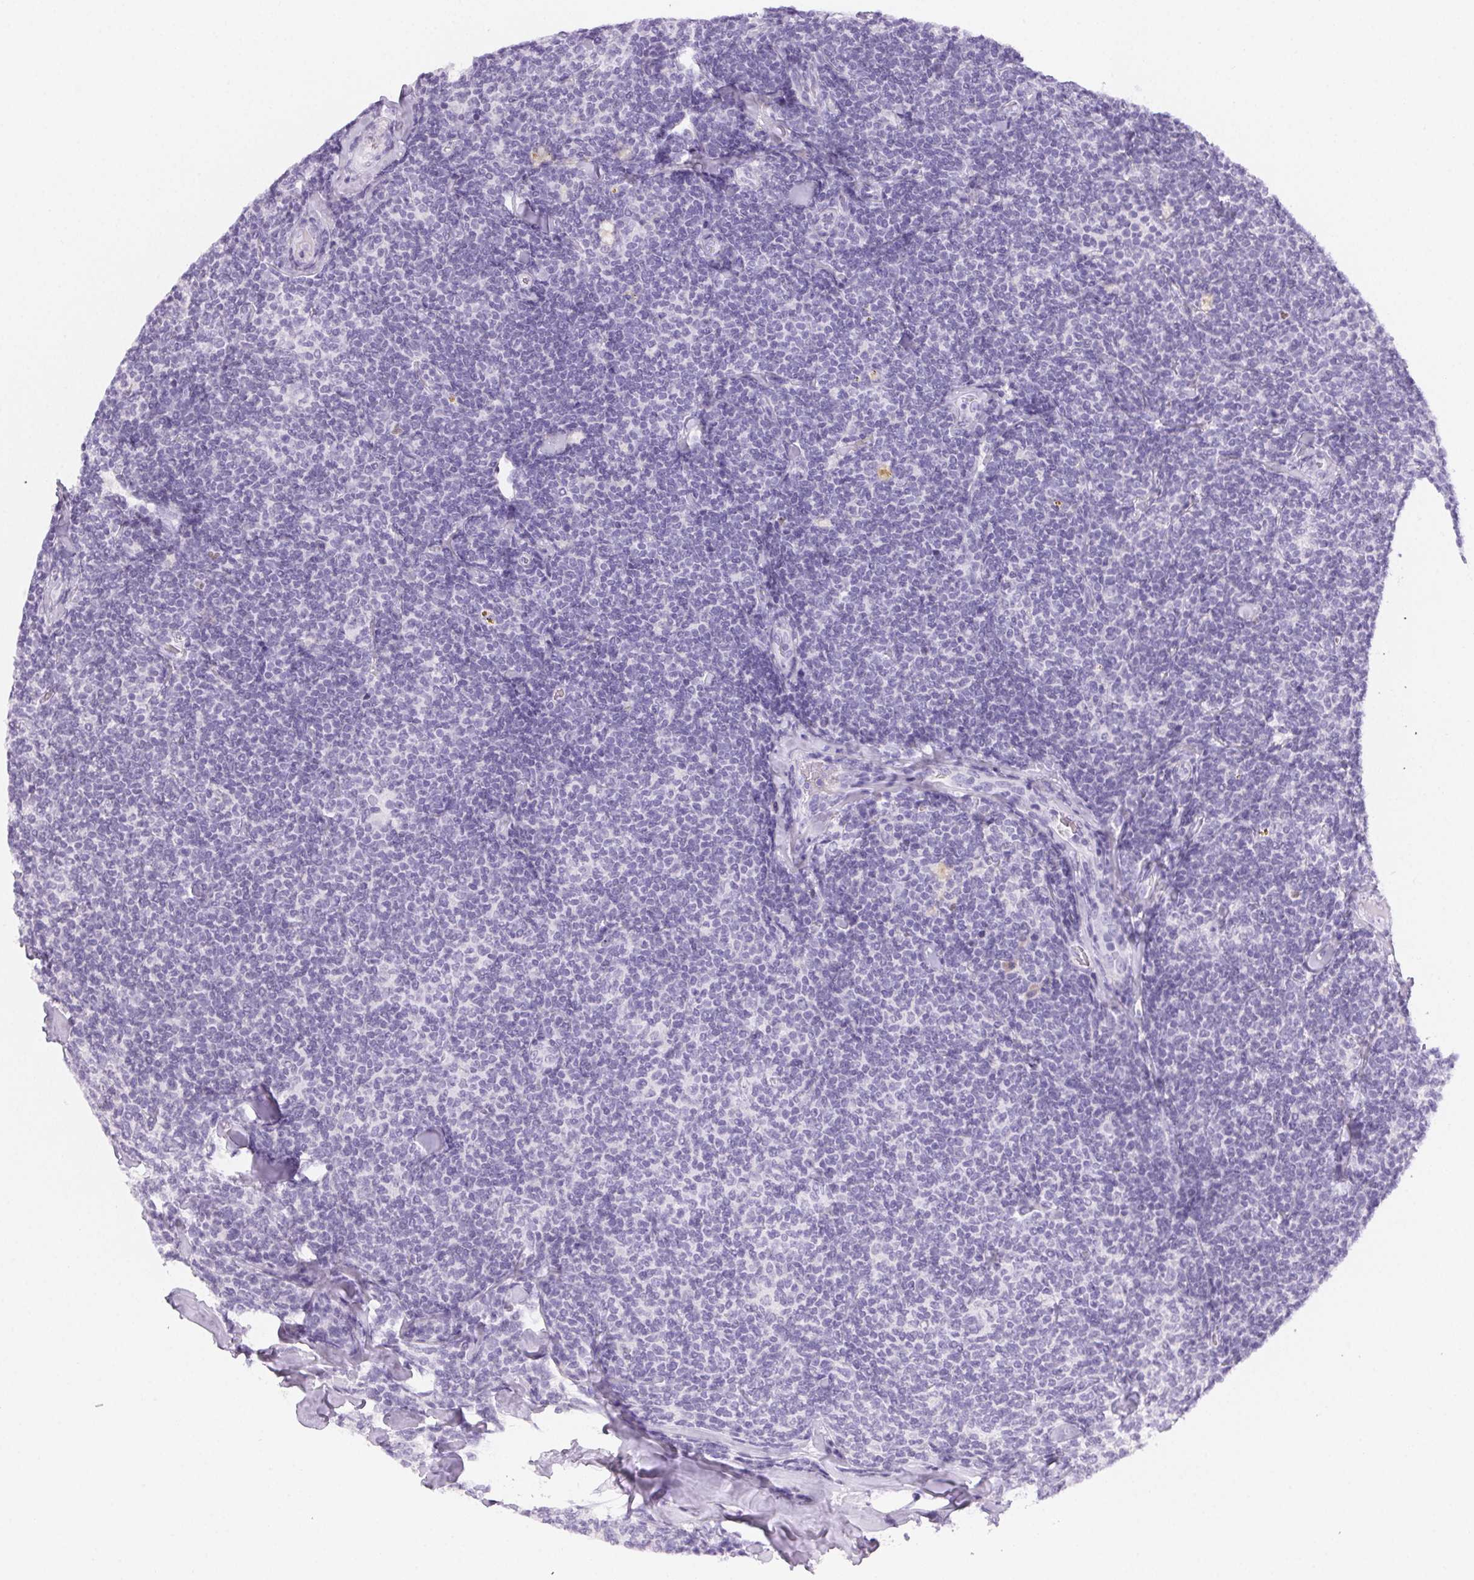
{"staining": {"intensity": "negative", "quantity": "none", "location": "none"}, "tissue": "lymphoma", "cell_type": "Tumor cells", "image_type": "cancer", "snomed": [{"axis": "morphology", "description": "Malignant lymphoma, non-Hodgkin's type, Low grade"}, {"axis": "topography", "description": "Lymph node"}], "caption": "There is no significant positivity in tumor cells of low-grade malignant lymphoma, non-Hodgkin's type.", "gene": "PADI4", "patient": {"sex": "female", "age": 56}}